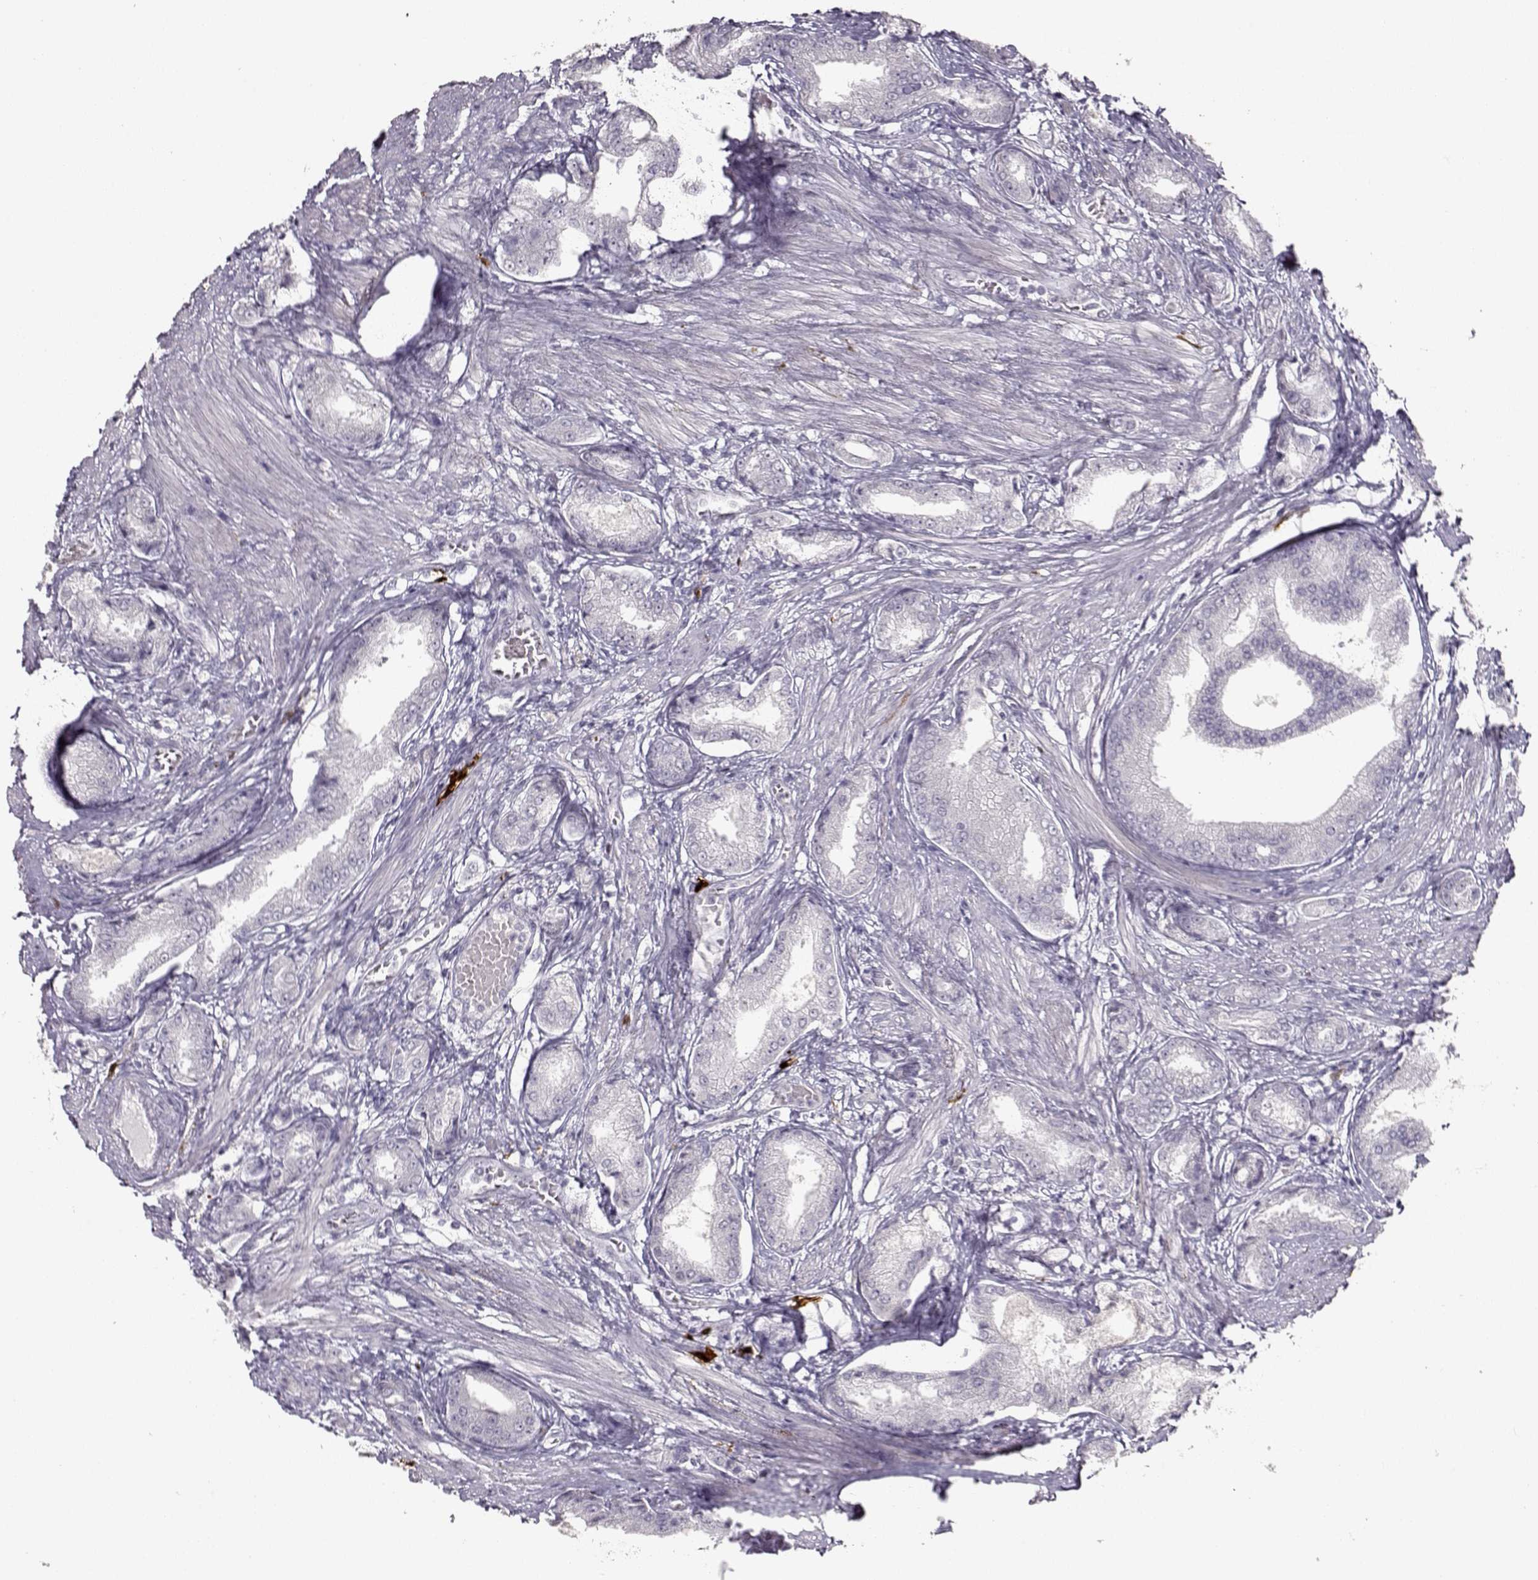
{"staining": {"intensity": "negative", "quantity": "none", "location": "none"}, "tissue": "prostate cancer", "cell_type": "Tumor cells", "image_type": "cancer", "snomed": [{"axis": "morphology", "description": "Adenocarcinoma, NOS"}, {"axis": "topography", "description": "Prostate"}], "caption": "Immunohistochemistry of prostate cancer exhibits no staining in tumor cells.", "gene": "S100B", "patient": {"sex": "male", "age": 63}}